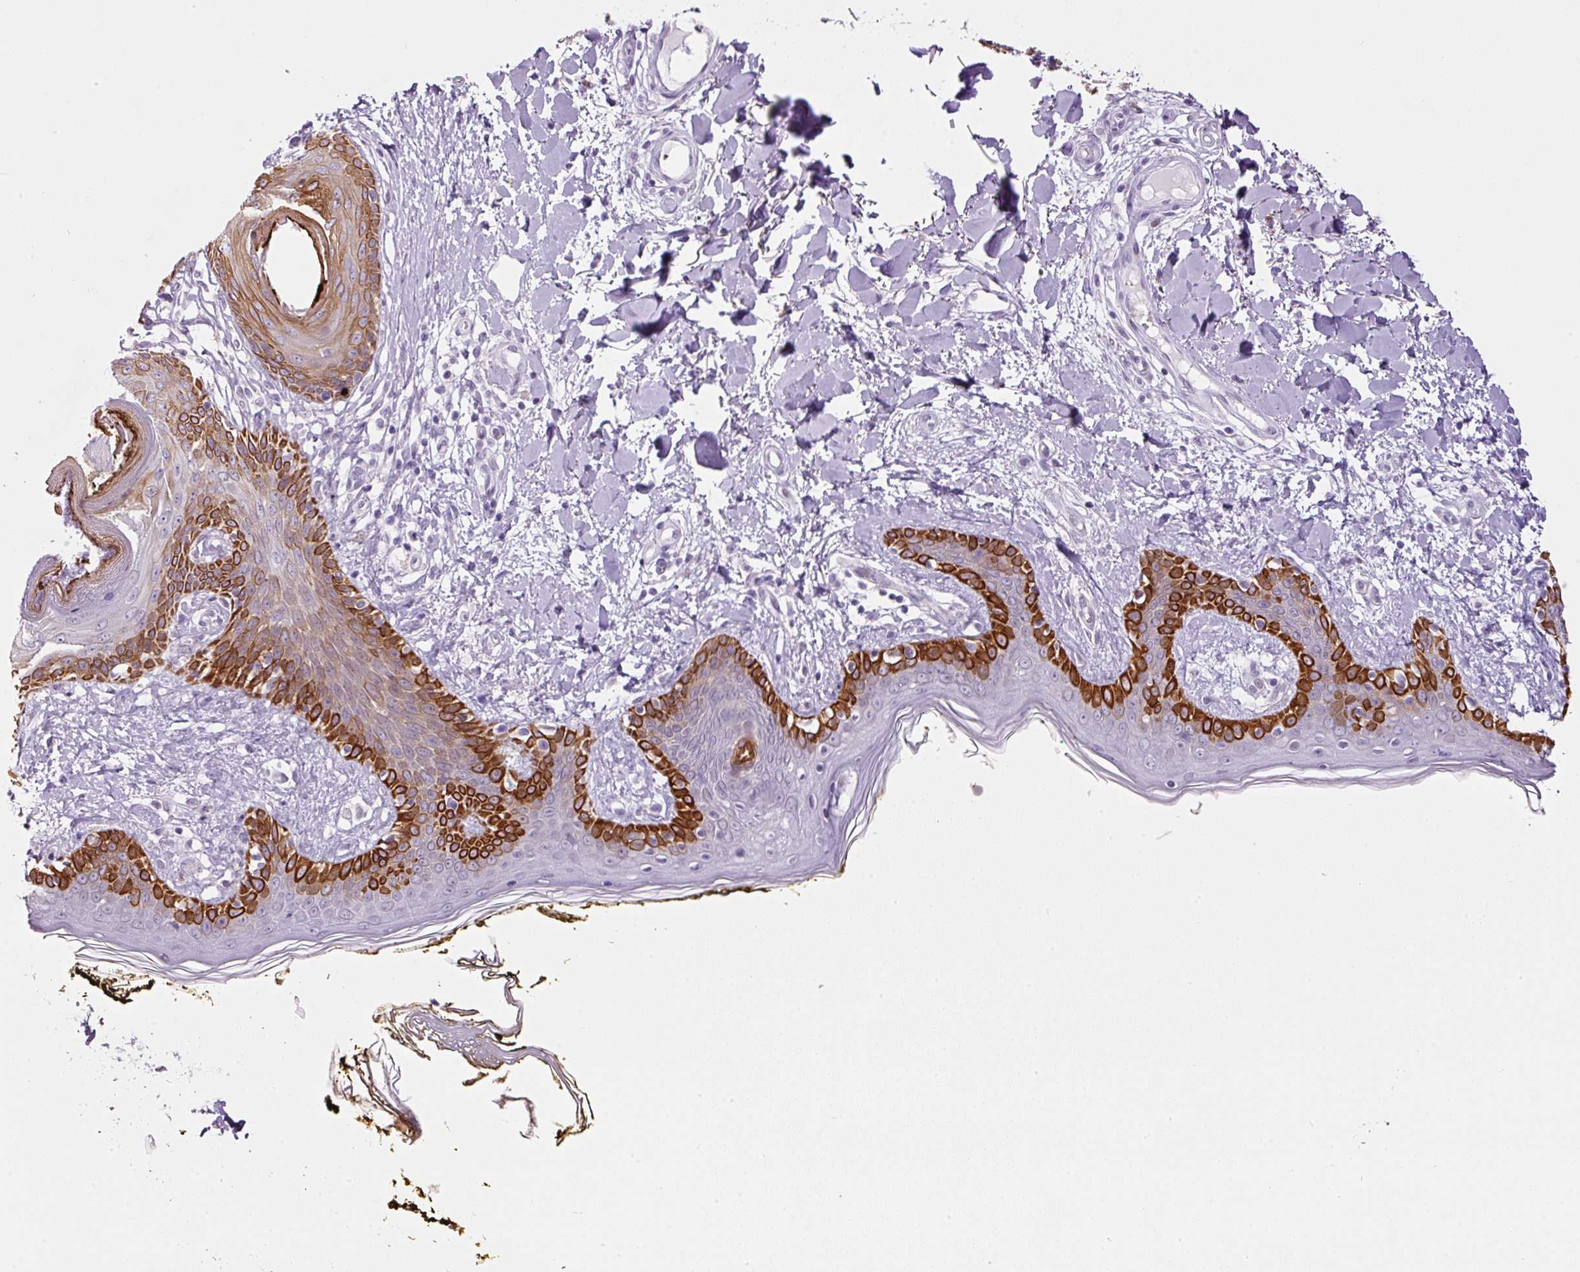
{"staining": {"intensity": "negative", "quantity": "none", "location": "none"}, "tissue": "skin", "cell_type": "Fibroblasts", "image_type": "normal", "snomed": [{"axis": "morphology", "description": "Normal tissue, NOS"}, {"axis": "topography", "description": "Skin"}], "caption": "Fibroblasts are negative for protein expression in benign human skin. (Stains: DAB immunohistochemistry with hematoxylin counter stain, Microscopy: brightfield microscopy at high magnification).", "gene": "SRC", "patient": {"sex": "female", "age": 34}}